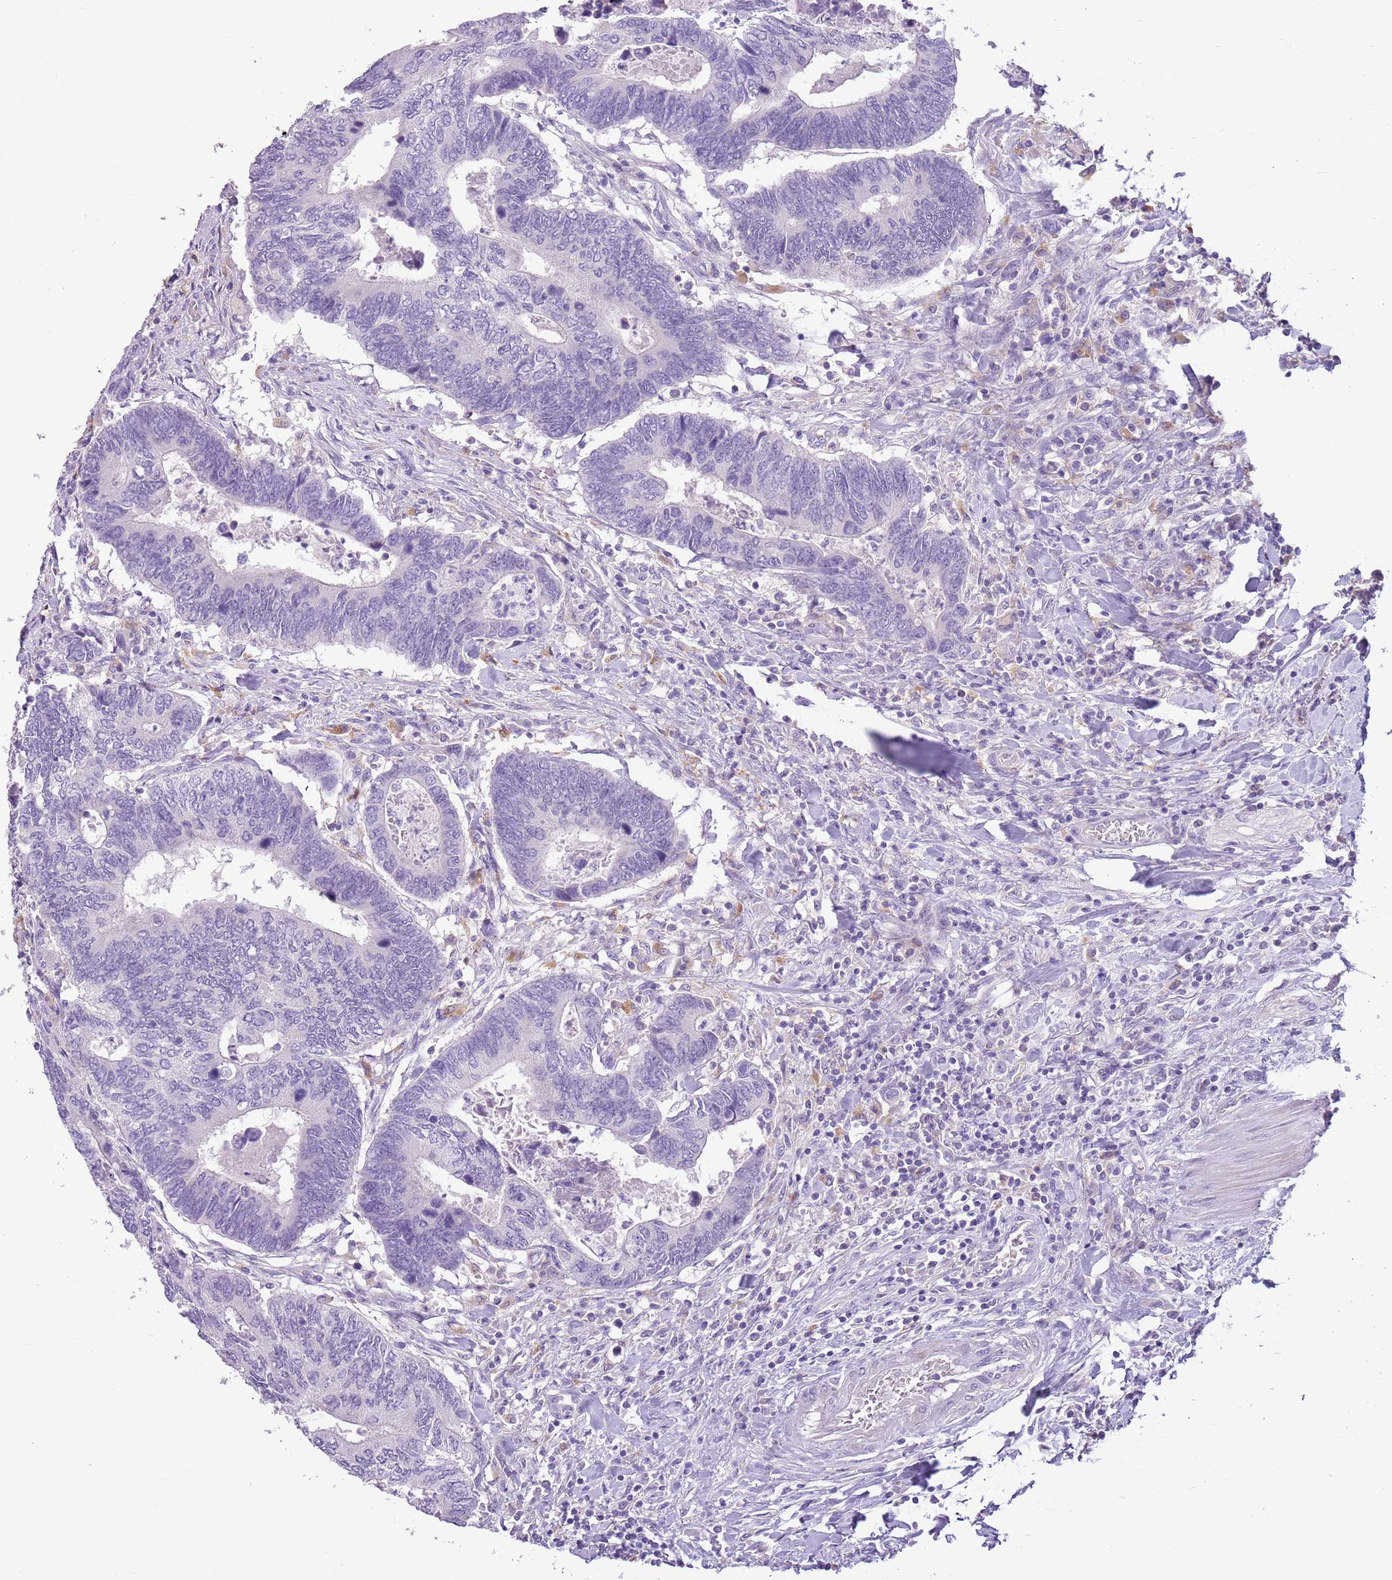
{"staining": {"intensity": "negative", "quantity": "none", "location": "none"}, "tissue": "colorectal cancer", "cell_type": "Tumor cells", "image_type": "cancer", "snomed": [{"axis": "morphology", "description": "Adenocarcinoma, NOS"}, {"axis": "topography", "description": "Colon"}], "caption": "DAB (3,3'-diaminobenzidine) immunohistochemical staining of adenocarcinoma (colorectal) shows no significant staining in tumor cells.", "gene": "SCAMP5", "patient": {"sex": "male", "age": 87}}